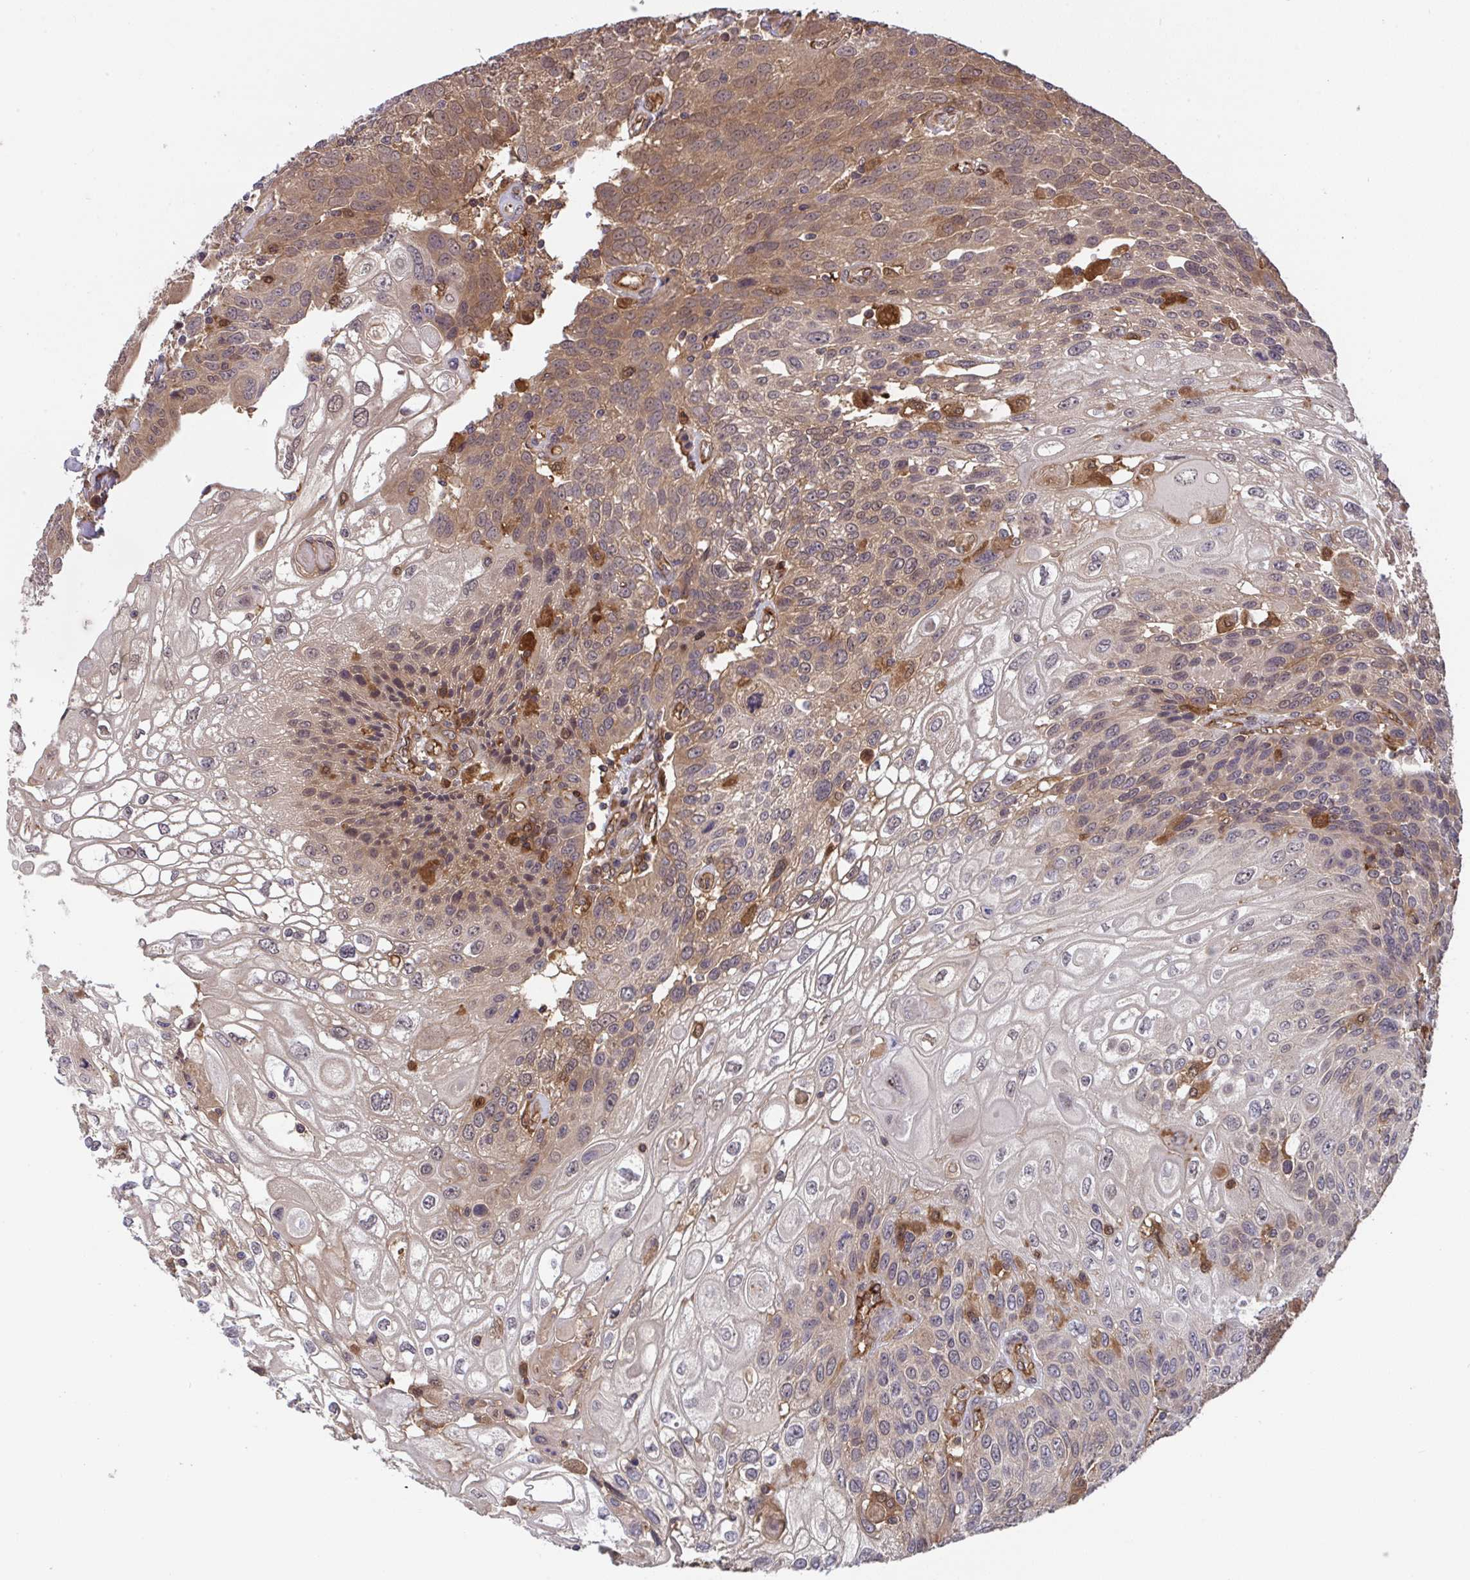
{"staining": {"intensity": "weak", "quantity": "25%-75%", "location": "cytoplasmic/membranous,nuclear"}, "tissue": "urothelial cancer", "cell_type": "Tumor cells", "image_type": "cancer", "snomed": [{"axis": "morphology", "description": "Urothelial carcinoma, High grade"}, {"axis": "topography", "description": "Urinary bladder"}], "caption": "About 25%-75% of tumor cells in human urothelial carcinoma (high-grade) show weak cytoplasmic/membranous and nuclear protein positivity as visualized by brown immunohistochemical staining.", "gene": "TIGAR", "patient": {"sex": "female", "age": 70}}